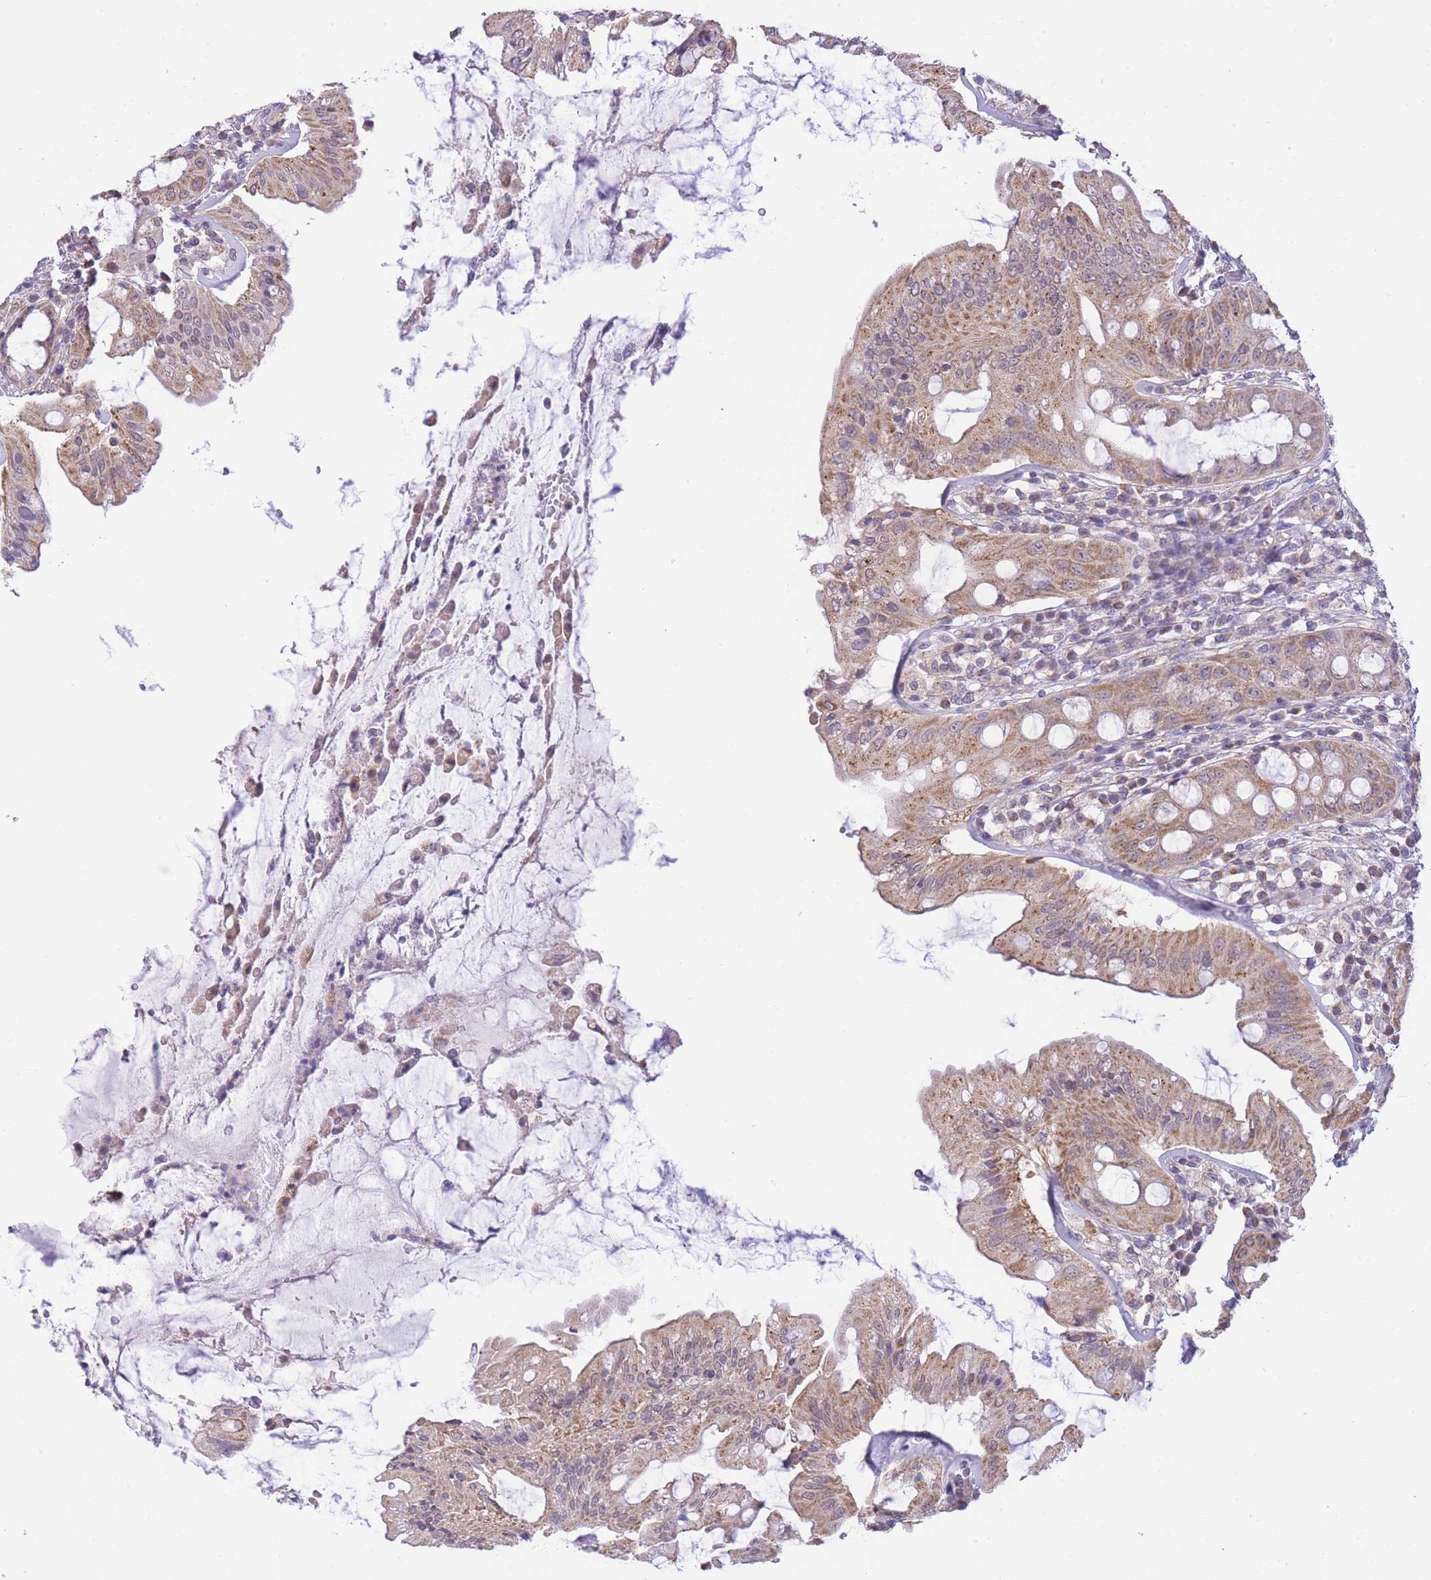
{"staining": {"intensity": "moderate", "quantity": ">75%", "location": "cytoplasmic/membranous"}, "tissue": "rectum", "cell_type": "Glandular cells", "image_type": "normal", "snomed": [{"axis": "morphology", "description": "Normal tissue, NOS"}, {"axis": "topography", "description": "Rectum"}], "caption": "Immunohistochemical staining of normal rectum exhibits moderate cytoplasmic/membranous protein expression in about >75% of glandular cells. (brown staining indicates protein expression, while blue staining denotes nuclei).", "gene": "CTBP1", "patient": {"sex": "female", "age": 57}}